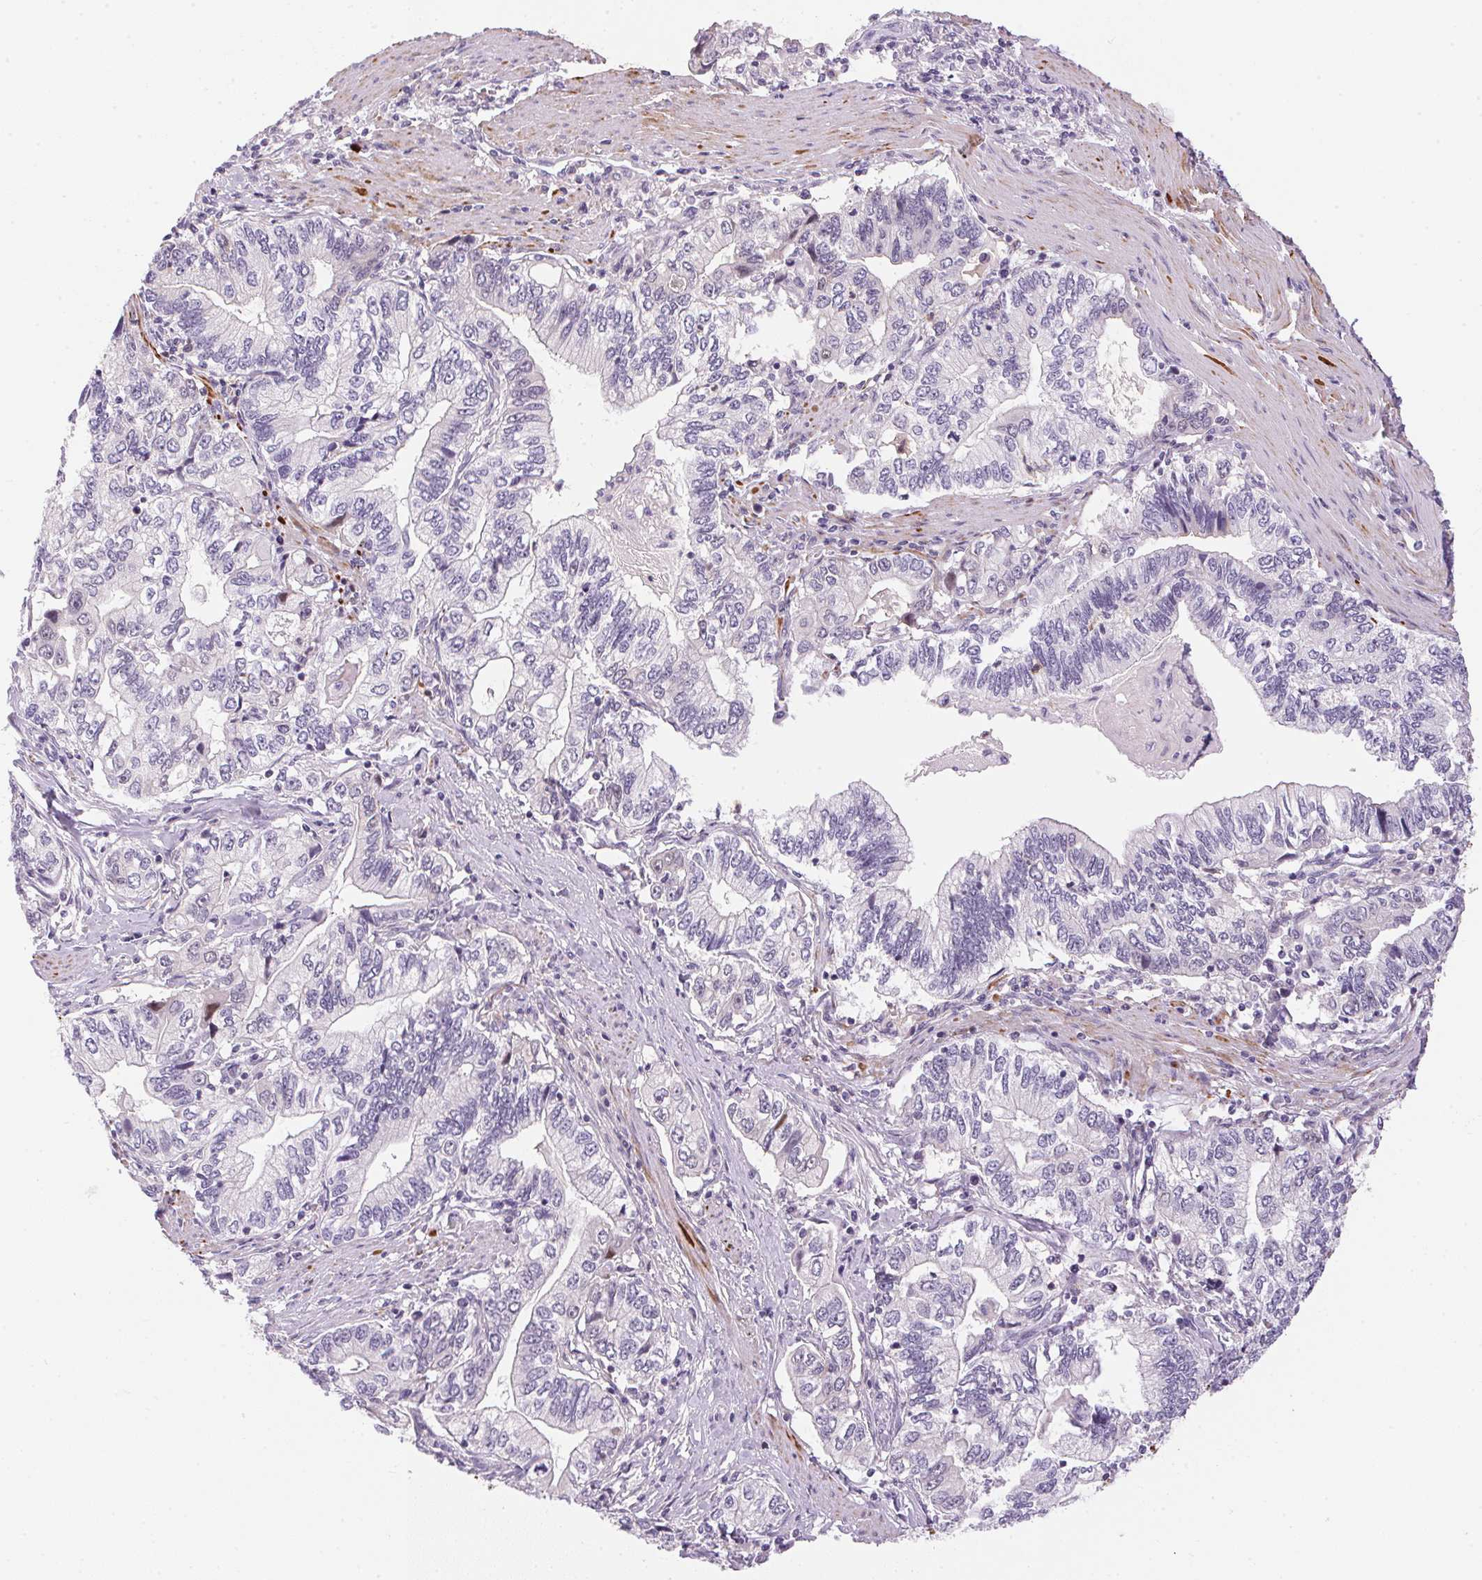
{"staining": {"intensity": "negative", "quantity": "none", "location": "none"}, "tissue": "stomach cancer", "cell_type": "Tumor cells", "image_type": "cancer", "snomed": [{"axis": "morphology", "description": "Adenocarcinoma, NOS"}, {"axis": "topography", "description": "Stomach, lower"}], "caption": "Tumor cells show no significant protein staining in adenocarcinoma (stomach).", "gene": "ECPAS", "patient": {"sex": "female", "age": 72}}